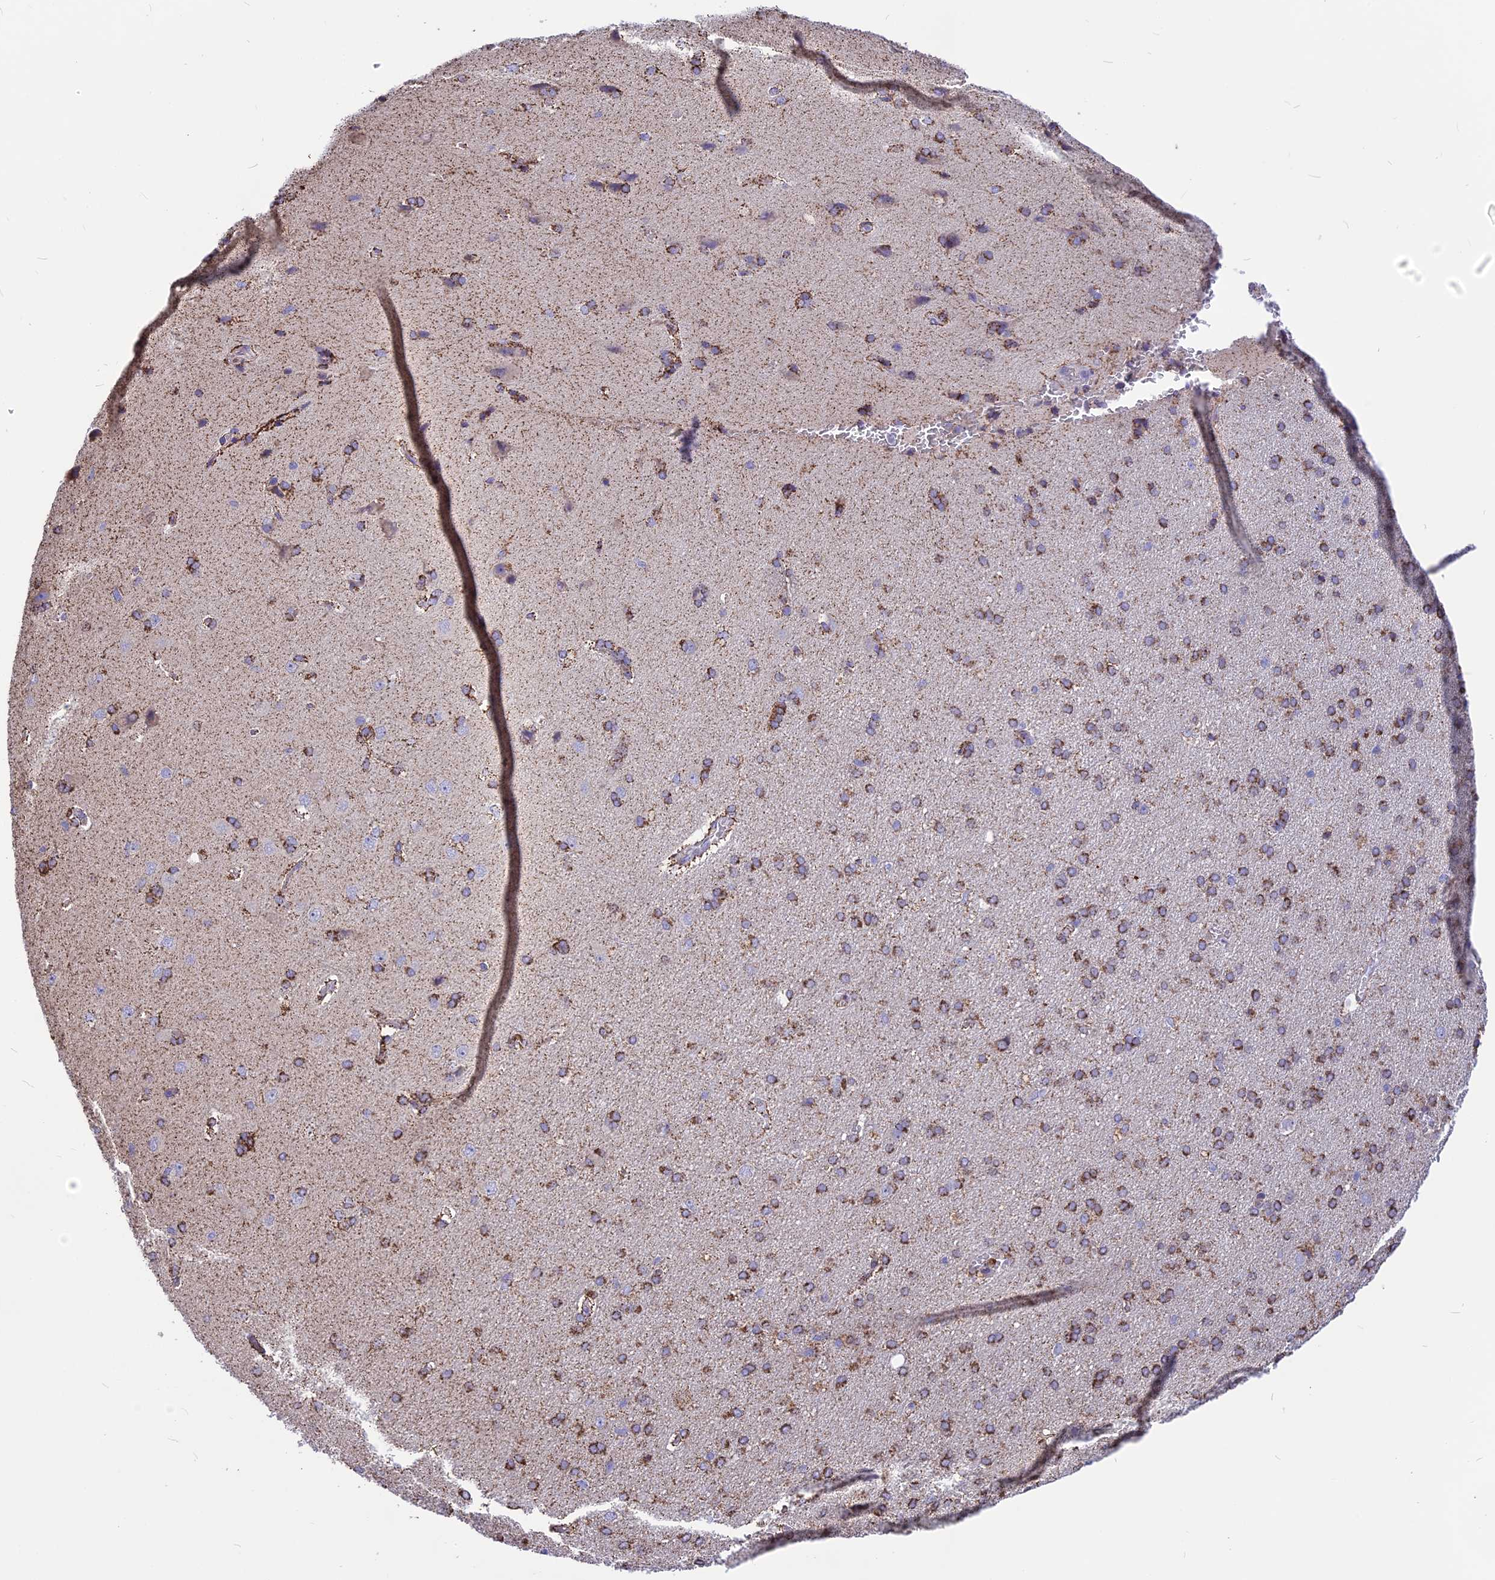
{"staining": {"intensity": "moderate", "quantity": ">75%", "location": "cytoplasmic/membranous"}, "tissue": "cerebral cortex", "cell_type": "Endothelial cells", "image_type": "normal", "snomed": [{"axis": "morphology", "description": "Normal tissue, NOS"}, {"axis": "topography", "description": "Cerebral cortex"}], "caption": "Immunohistochemistry (IHC) micrograph of unremarkable cerebral cortex stained for a protein (brown), which shows medium levels of moderate cytoplasmic/membranous expression in approximately >75% of endothelial cells.", "gene": "DOC2B", "patient": {"sex": "male", "age": 62}}